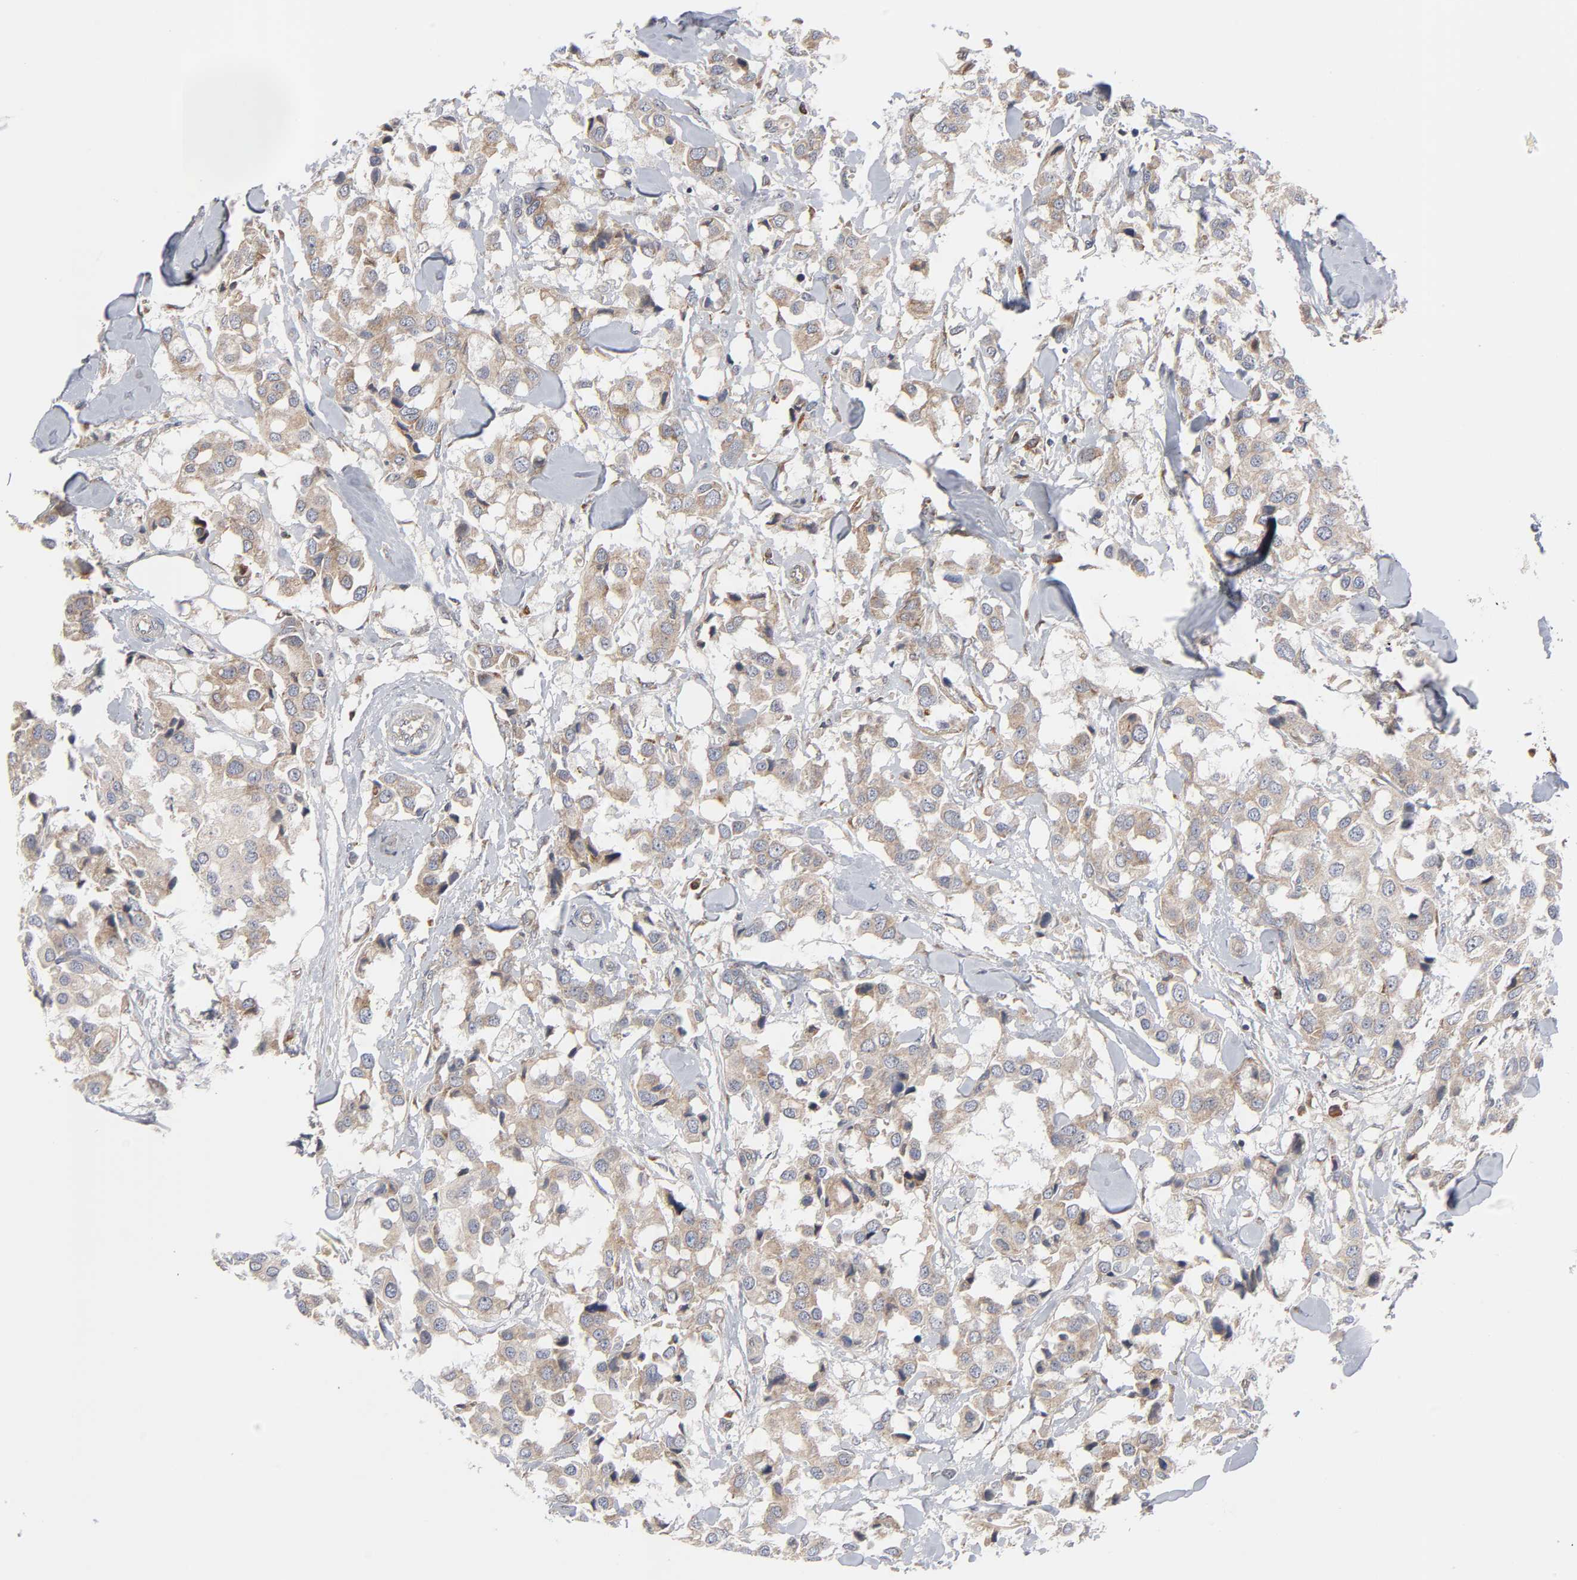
{"staining": {"intensity": "weak", "quantity": ">75%", "location": "cytoplasmic/membranous"}, "tissue": "breast cancer", "cell_type": "Tumor cells", "image_type": "cancer", "snomed": [{"axis": "morphology", "description": "Duct carcinoma"}, {"axis": "topography", "description": "Breast"}], "caption": "This histopathology image exhibits immunohistochemistry (IHC) staining of breast infiltrating ductal carcinoma, with low weak cytoplasmic/membranous positivity in approximately >75% of tumor cells.", "gene": "IL4R", "patient": {"sex": "female", "age": 80}}